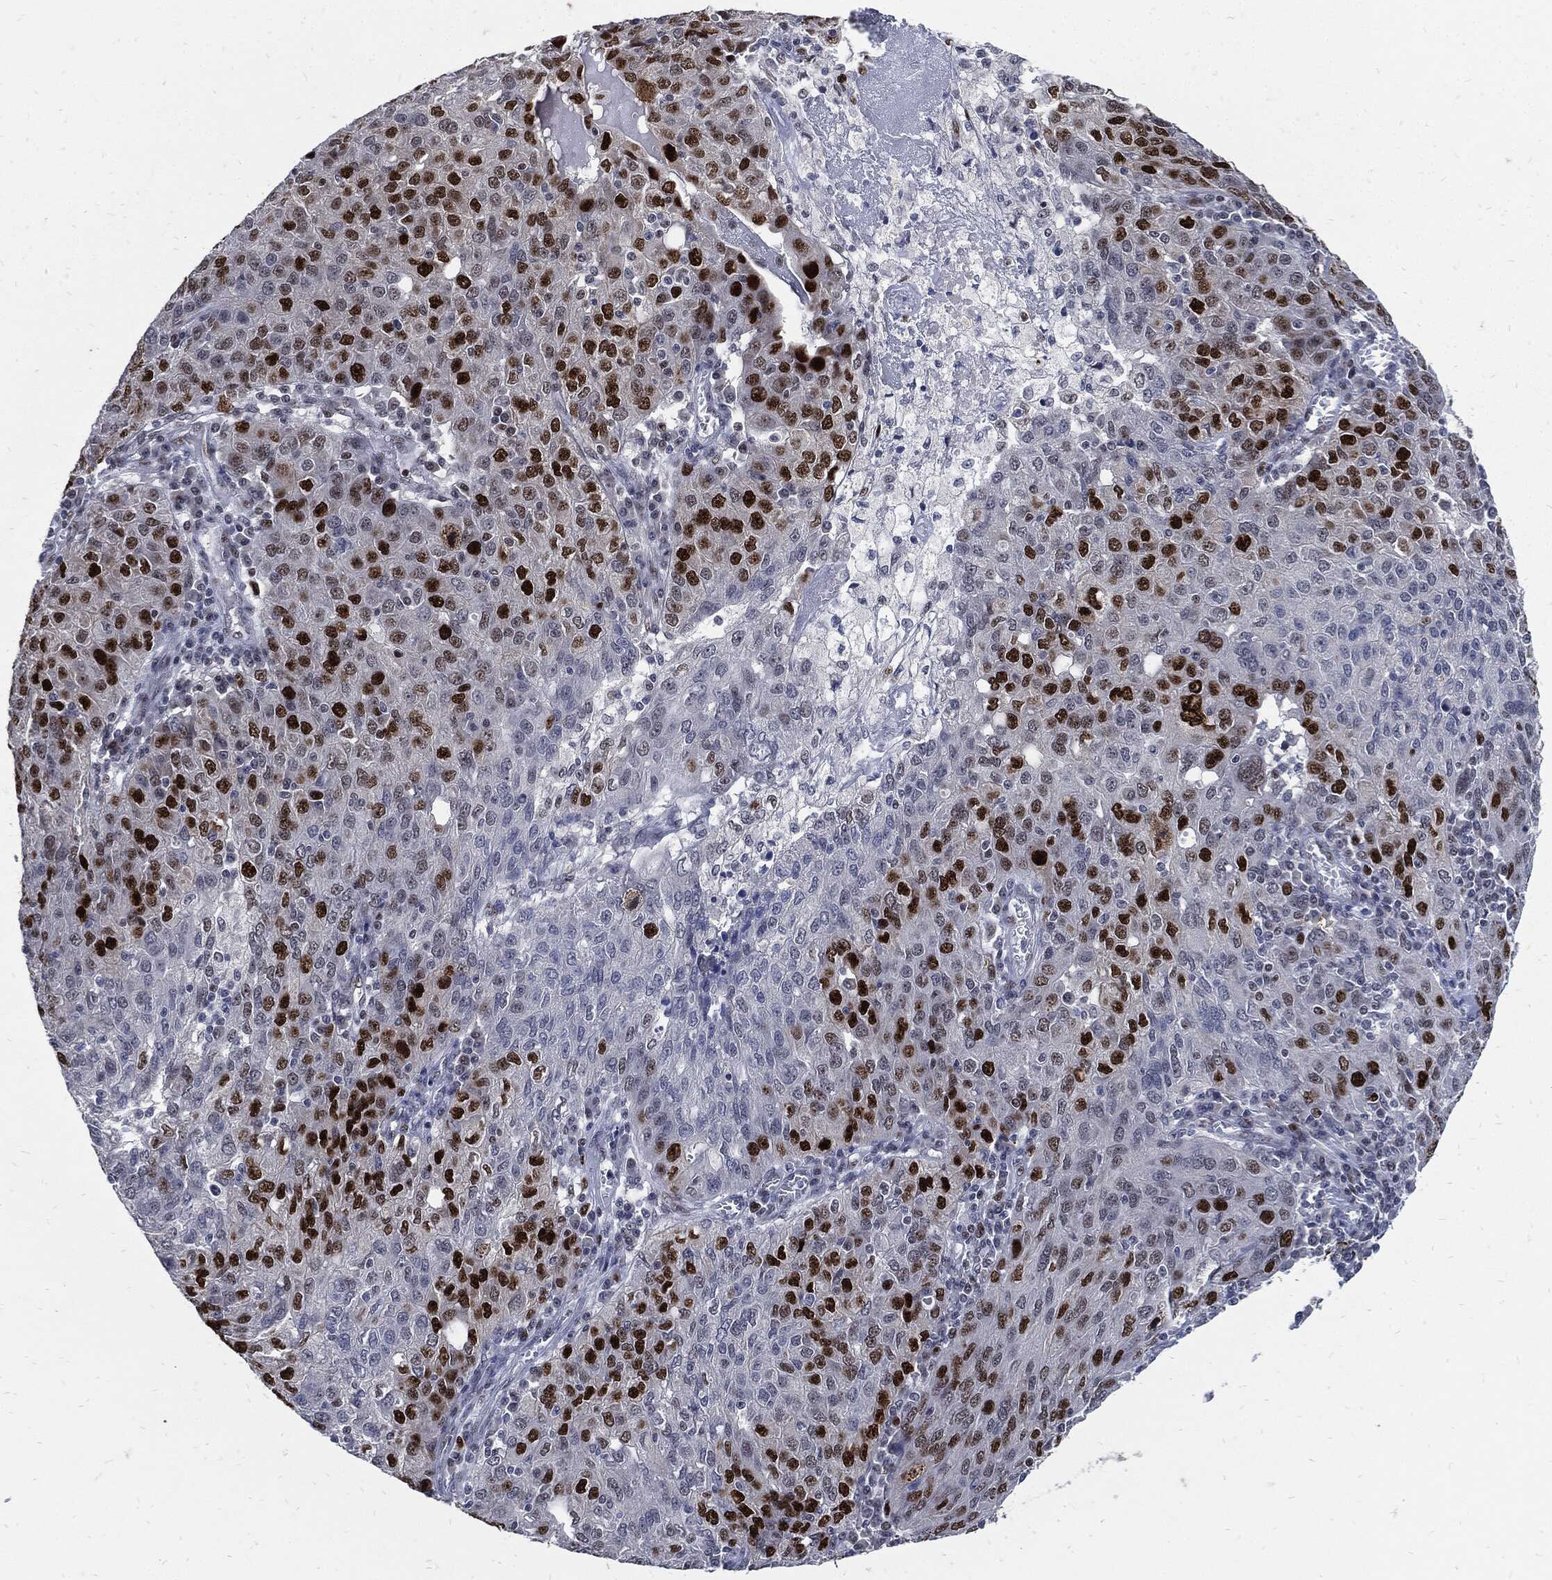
{"staining": {"intensity": "strong", "quantity": "<25%", "location": "nuclear"}, "tissue": "ovarian cancer", "cell_type": "Tumor cells", "image_type": "cancer", "snomed": [{"axis": "morphology", "description": "Carcinoma, endometroid"}, {"axis": "topography", "description": "Ovary"}], "caption": "Protein staining of ovarian cancer tissue exhibits strong nuclear staining in about <25% of tumor cells.", "gene": "NBN", "patient": {"sex": "female", "age": 50}}